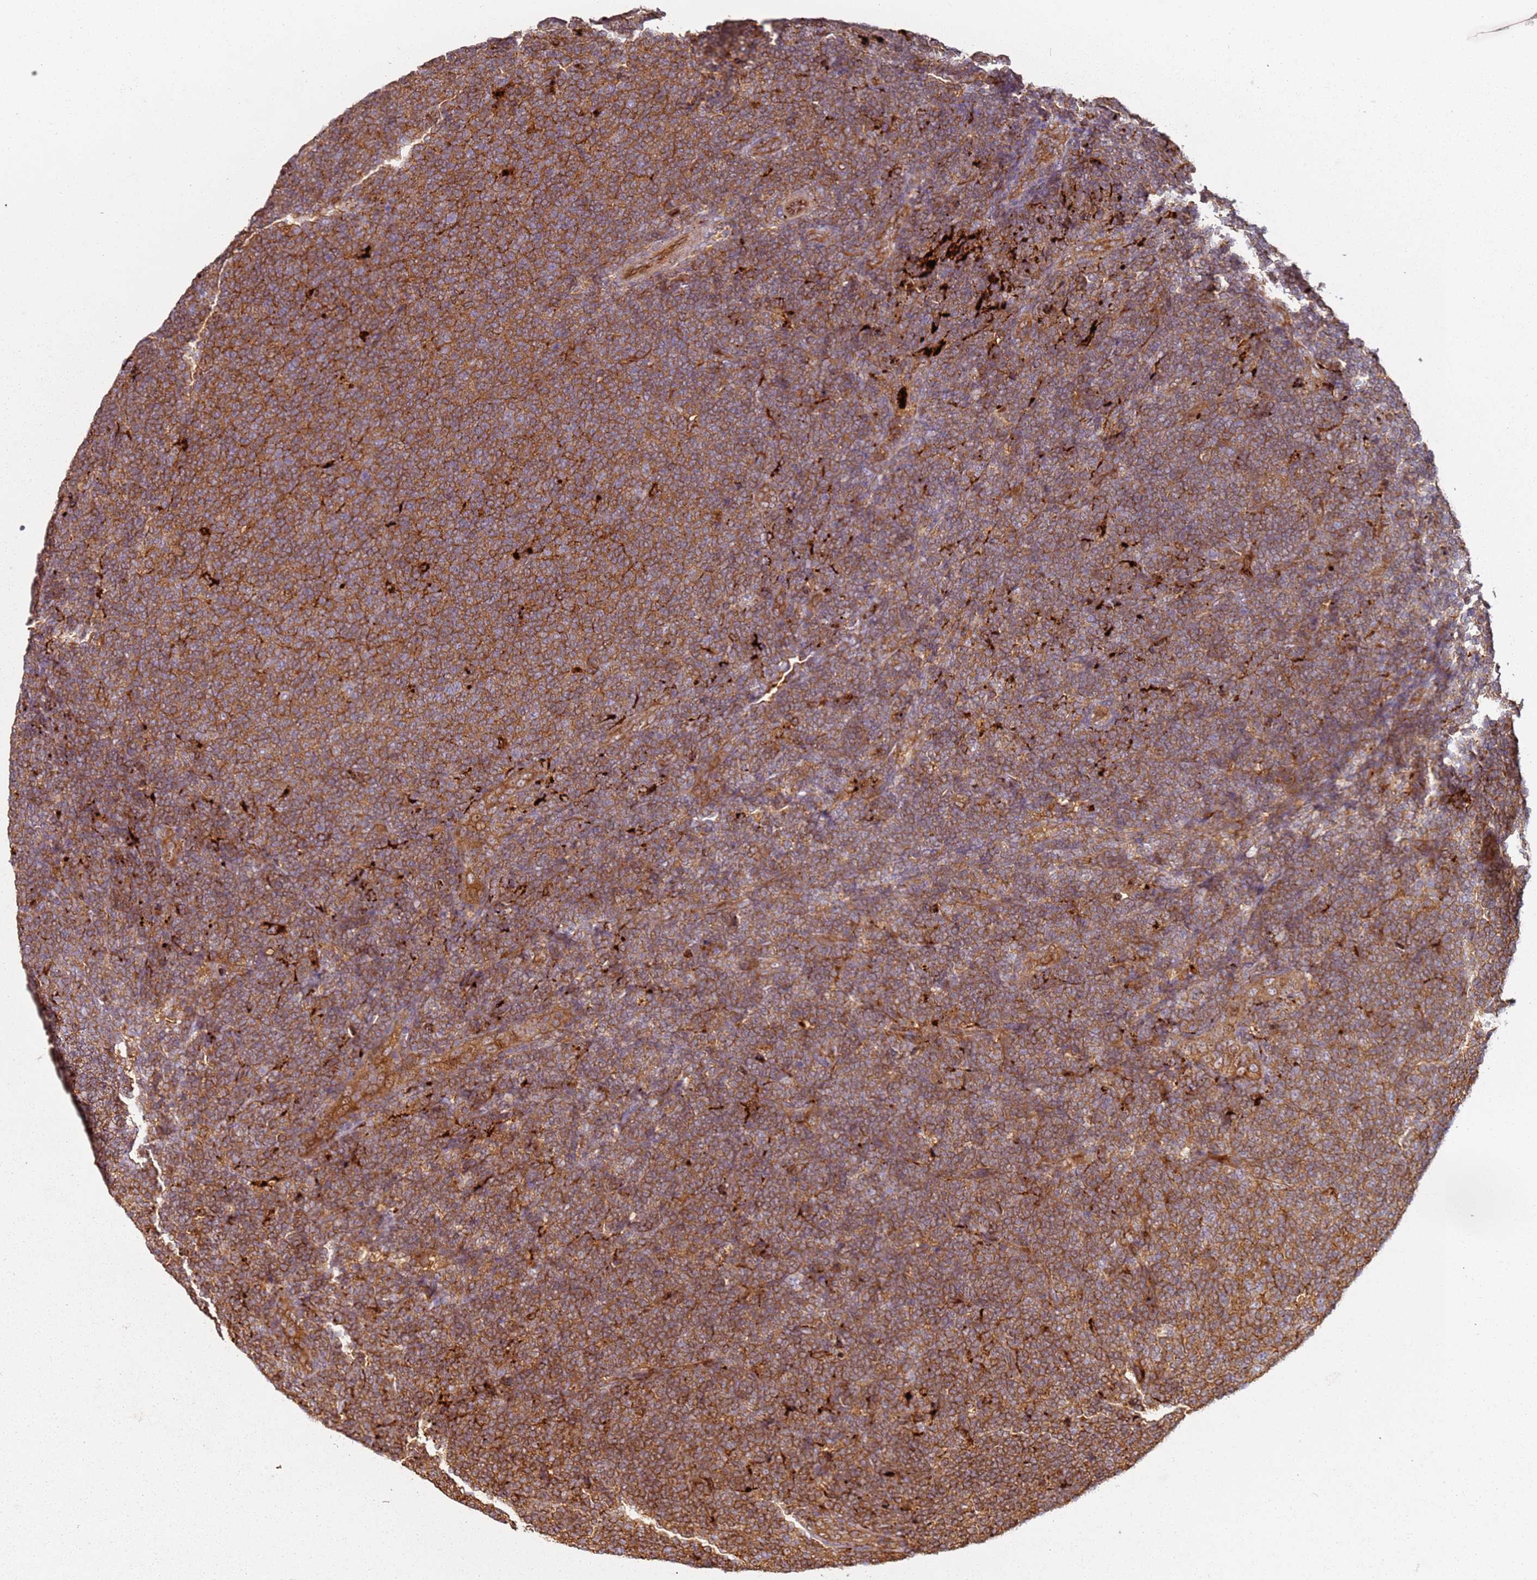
{"staining": {"intensity": "moderate", "quantity": ">75%", "location": "cytoplasmic/membranous"}, "tissue": "lymphoma", "cell_type": "Tumor cells", "image_type": "cancer", "snomed": [{"axis": "morphology", "description": "Malignant lymphoma, non-Hodgkin's type, Low grade"}, {"axis": "topography", "description": "Lymph node"}], "caption": "Malignant lymphoma, non-Hodgkin's type (low-grade) tissue demonstrates moderate cytoplasmic/membranous positivity in approximately >75% of tumor cells", "gene": "SCGB2B2", "patient": {"sex": "male", "age": 66}}